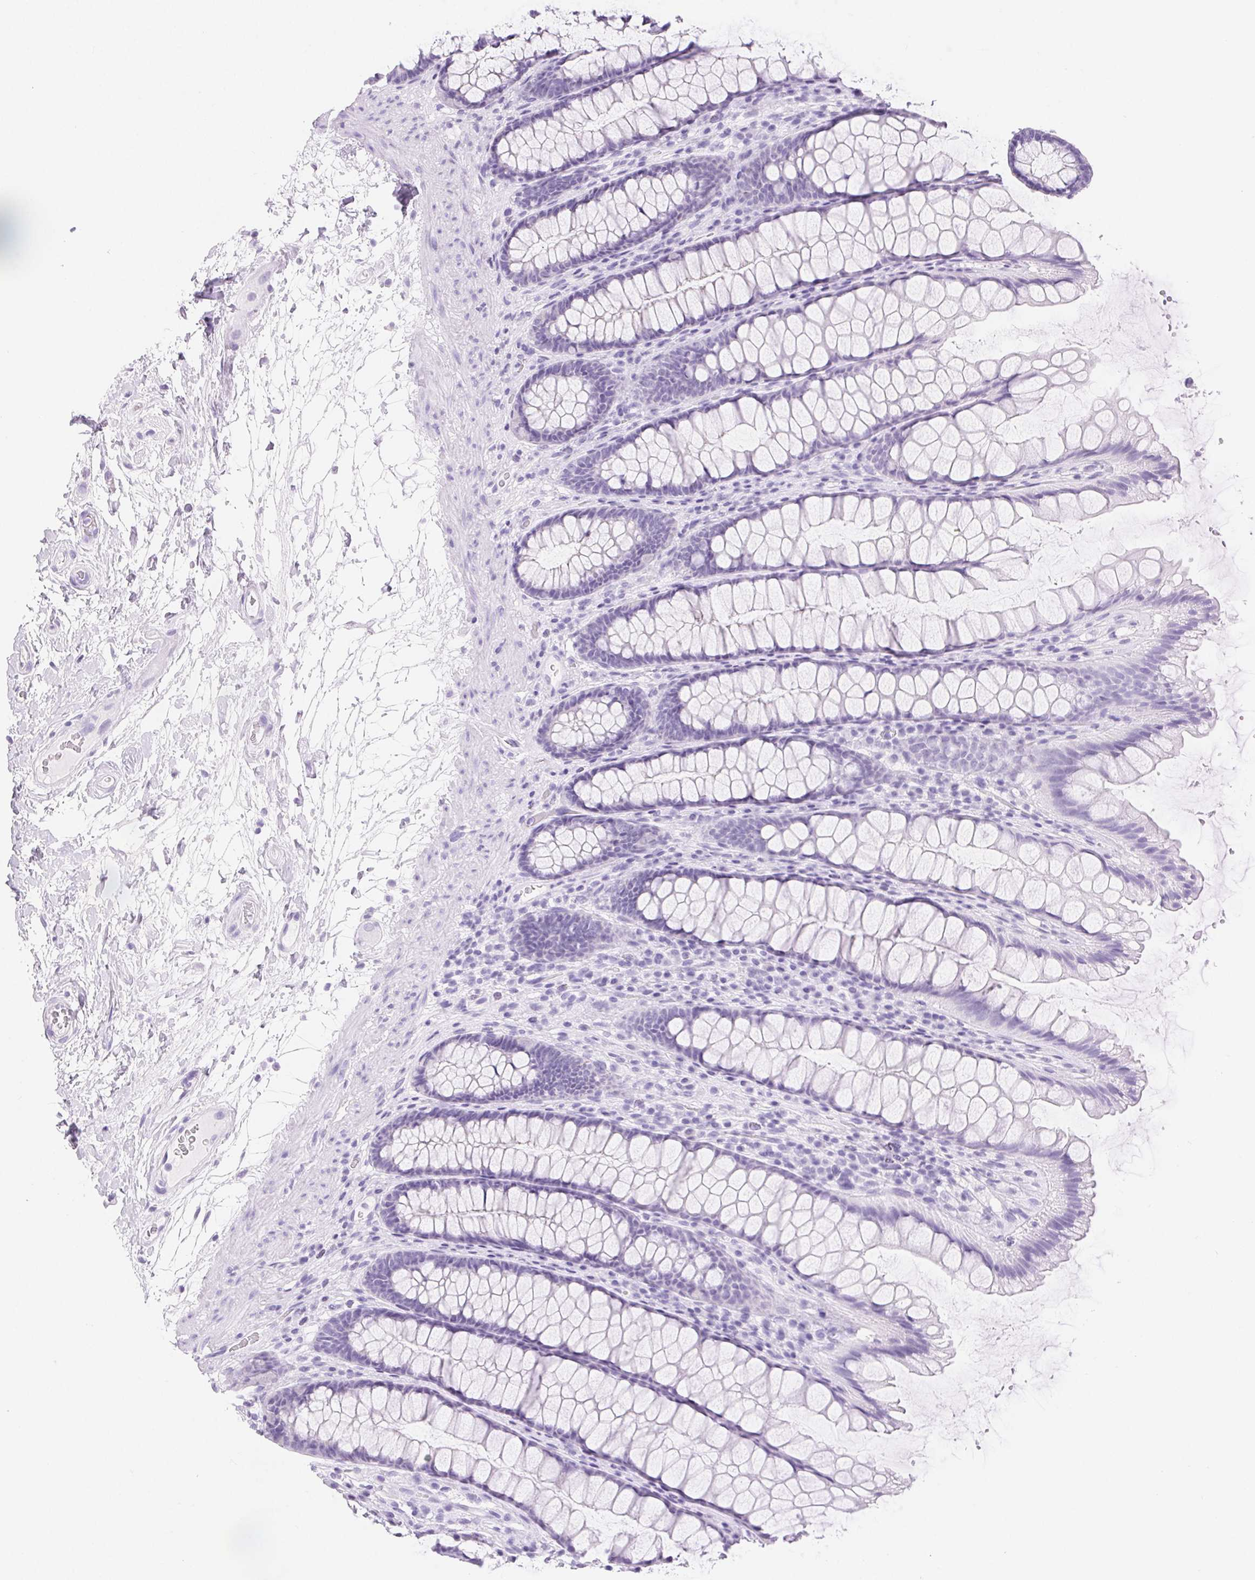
{"staining": {"intensity": "negative", "quantity": "none", "location": "none"}, "tissue": "rectum", "cell_type": "Glandular cells", "image_type": "normal", "snomed": [{"axis": "morphology", "description": "Normal tissue, NOS"}, {"axis": "topography", "description": "Rectum"}], "caption": "This is an IHC micrograph of benign rectum. There is no expression in glandular cells.", "gene": "CLDN16", "patient": {"sex": "male", "age": 72}}